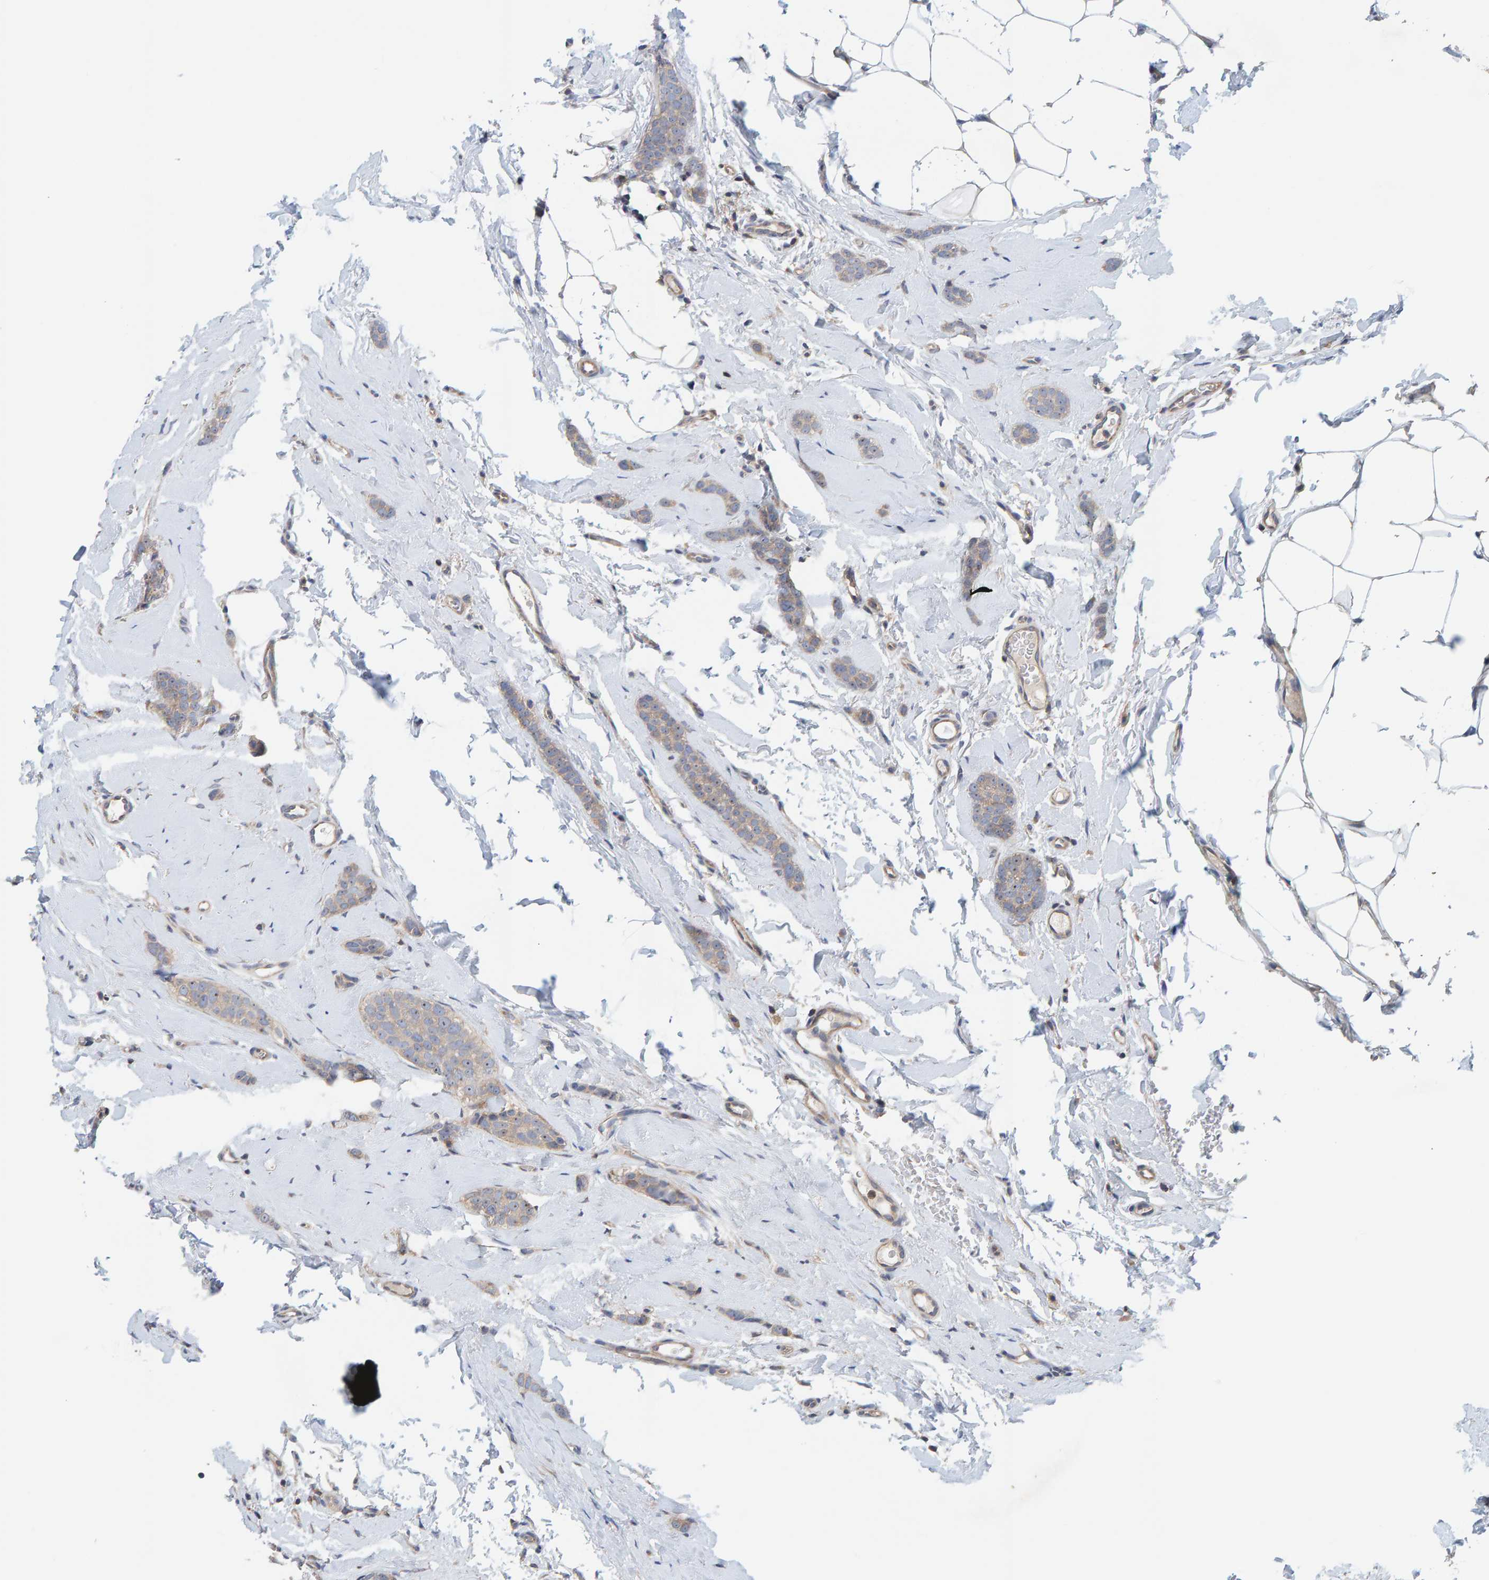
{"staining": {"intensity": "weak", "quantity": ">75%", "location": "cytoplasmic/membranous"}, "tissue": "breast cancer", "cell_type": "Tumor cells", "image_type": "cancer", "snomed": [{"axis": "morphology", "description": "Lobular carcinoma"}, {"axis": "topography", "description": "Skin"}, {"axis": "topography", "description": "Breast"}], "caption": "Brown immunohistochemical staining in human breast cancer (lobular carcinoma) shows weak cytoplasmic/membranous expression in about >75% of tumor cells. (DAB (3,3'-diaminobenzidine) IHC with brightfield microscopy, high magnification).", "gene": "CCM2", "patient": {"sex": "female", "age": 46}}